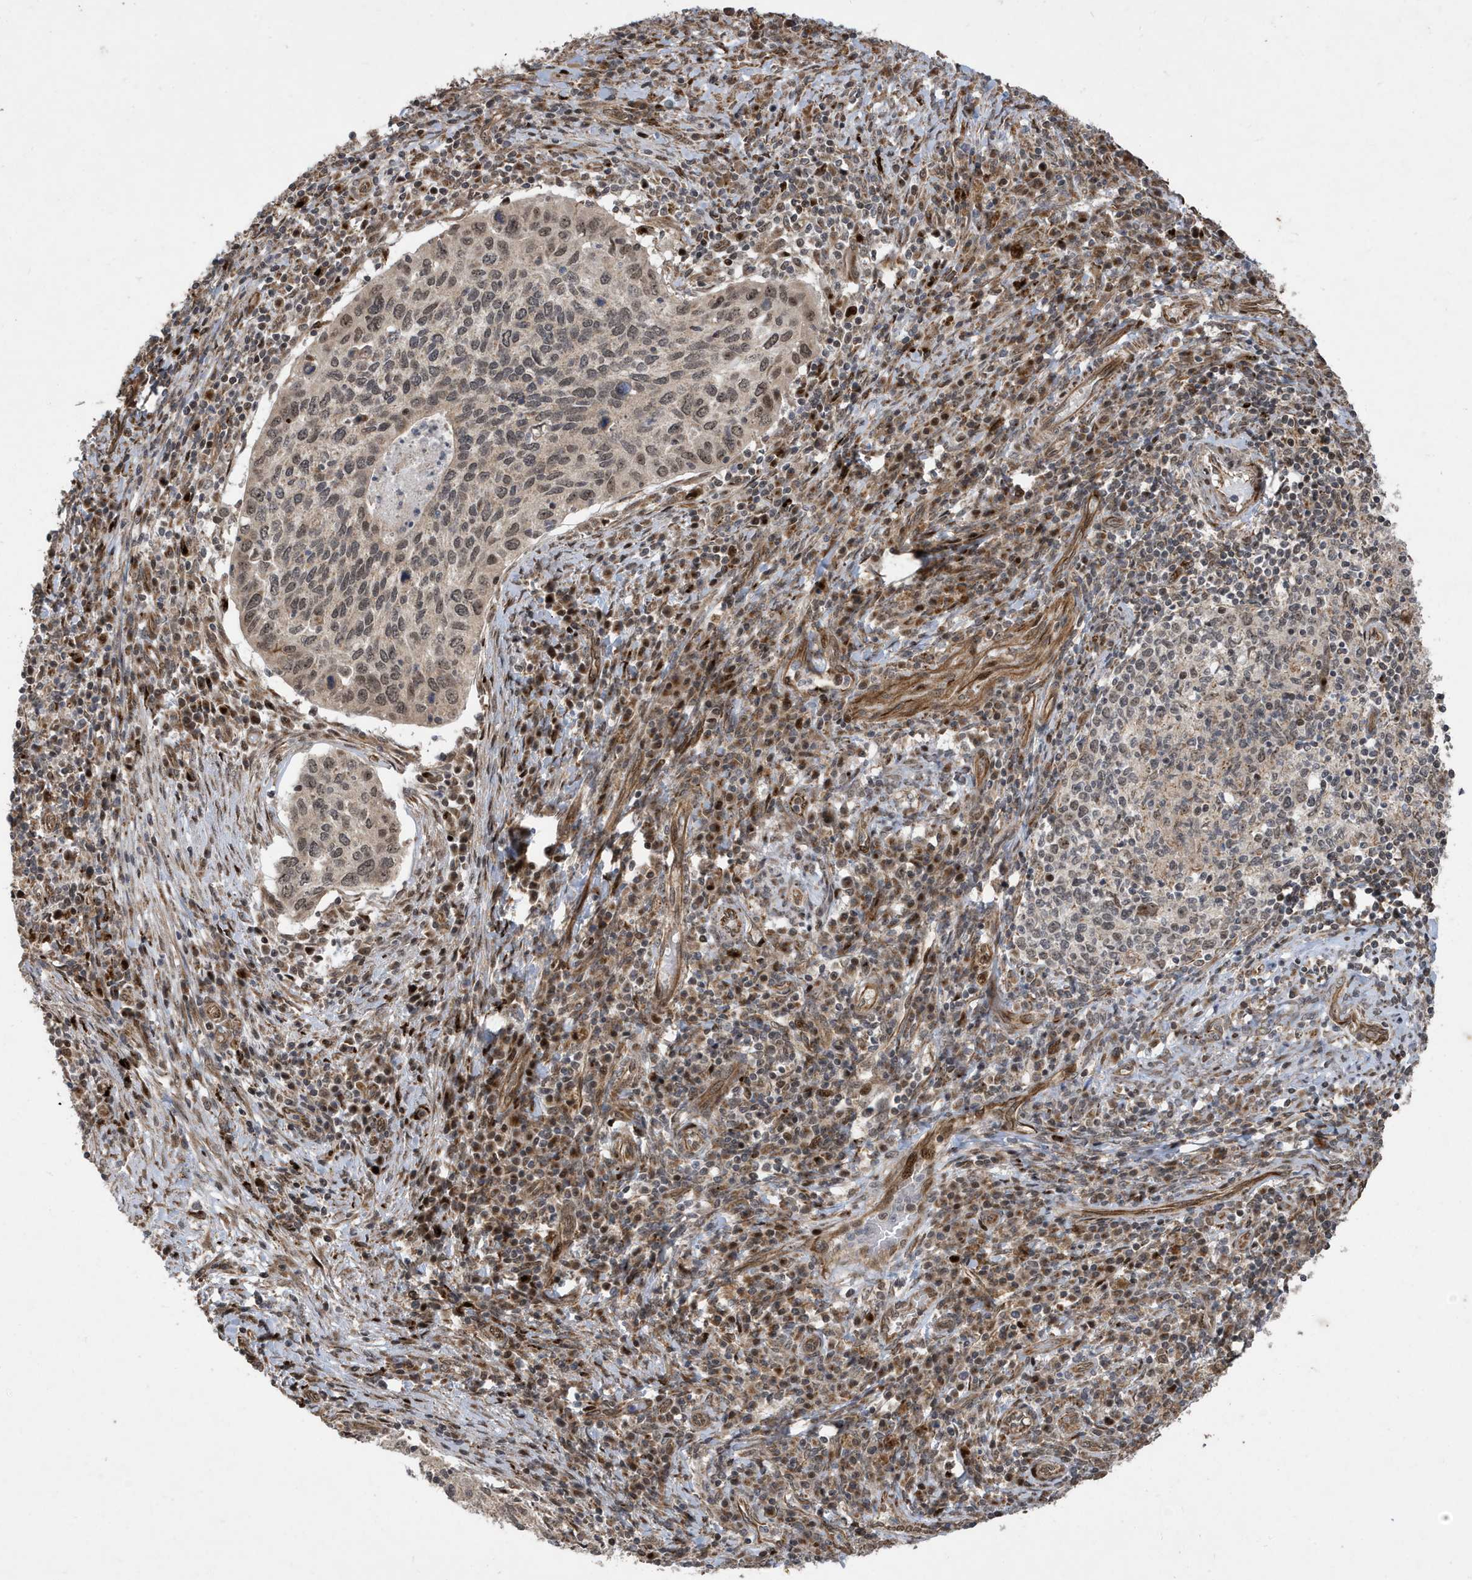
{"staining": {"intensity": "weak", "quantity": "25%-75%", "location": "nuclear"}, "tissue": "cervical cancer", "cell_type": "Tumor cells", "image_type": "cancer", "snomed": [{"axis": "morphology", "description": "Squamous cell carcinoma, NOS"}, {"axis": "topography", "description": "Cervix"}], "caption": "Immunohistochemical staining of cervical squamous cell carcinoma shows low levels of weak nuclear staining in approximately 25%-75% of tumor cells. Nuclei are stained in blue.", "gene": "FAM9B", "patient": {"sex": "female", "age": 38}}